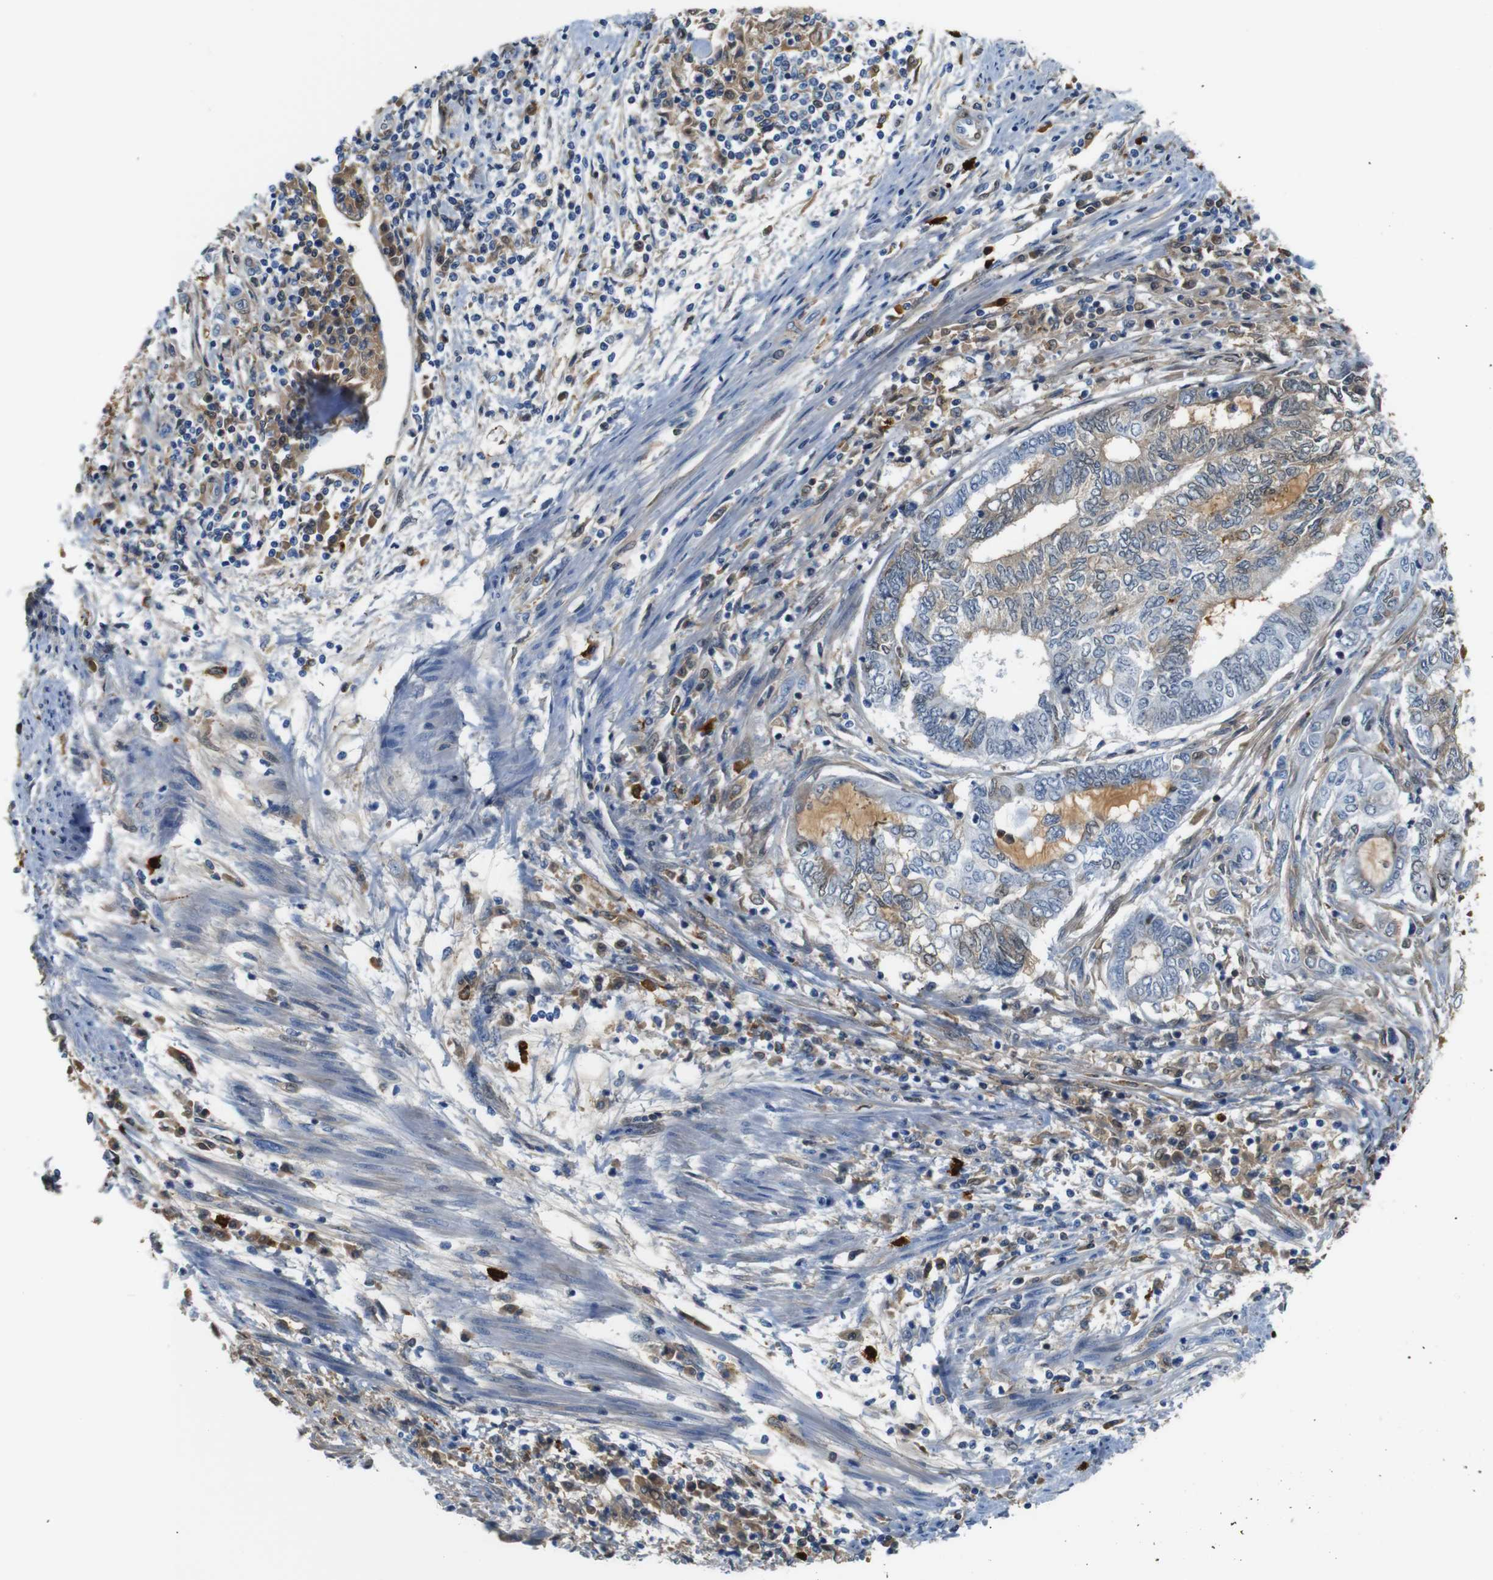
{"staining": {"intensity": "weak", "quantity": "<25%", "location": "cytoplasmic/membranous"}, "tissue": "endometrial cancer", "cell_type": "Tumor cells", "image_type": "cancer", "snomed": [{"axis": "morphology", "description": "Adenocarcinoma, NOS"}, {"axis": "topography", "description": "Uterus"}, {"axis": "topography", "description": "Endometrium"}], "caption": "DAB immunohistochemical staining of adenocarcinoma (endometrial) demonstrates no significant staining in tumor cells.", "gene": "SERPINA1", "patient": {"sex": "female", "age": 70}}